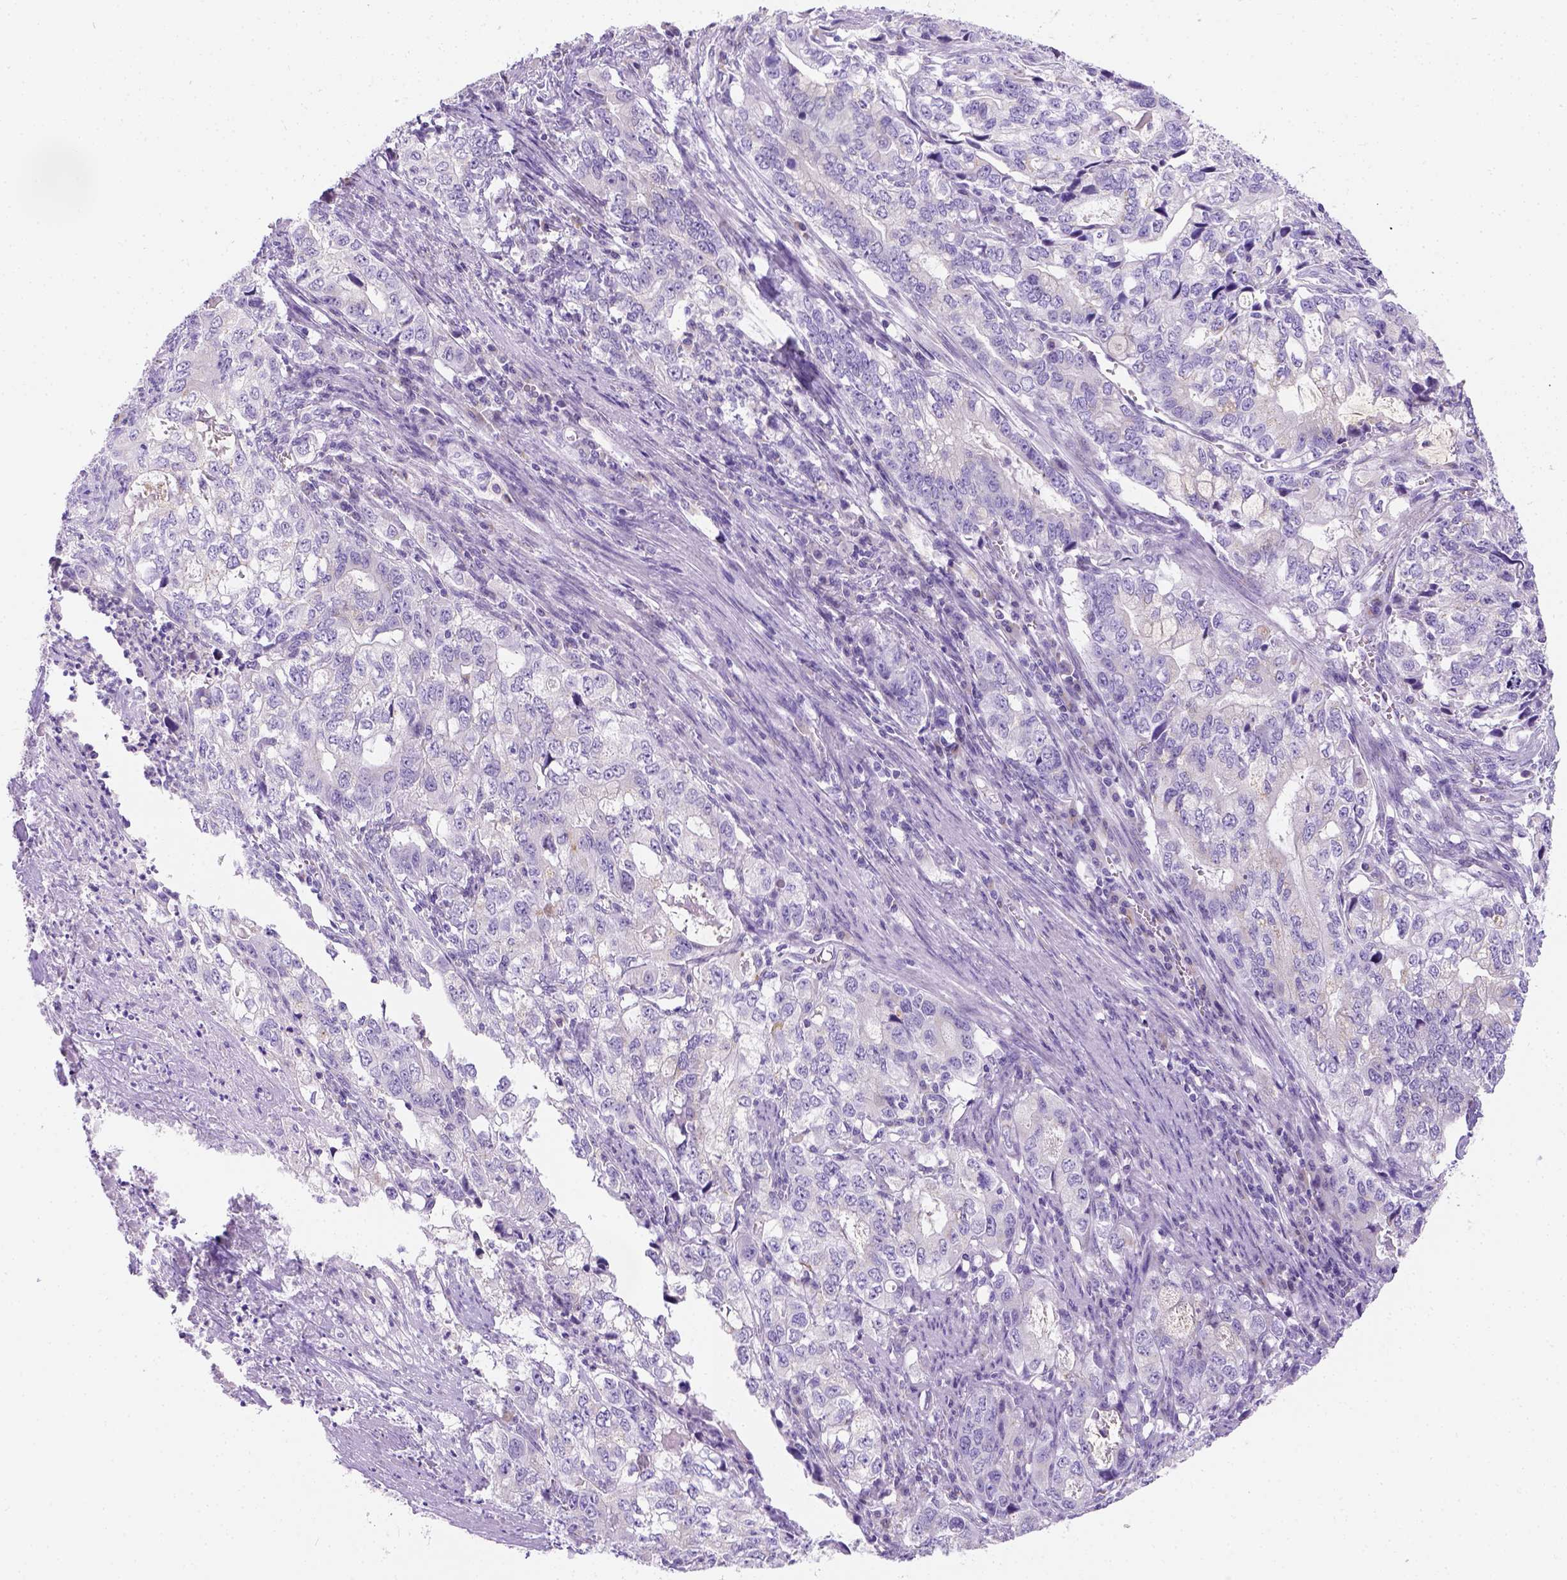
{"staining": {"intensity": "negative", "quantity": "none", "location": "none"}, "tissue": "stomach cancer", "cell_type": "Tumor cells", "image_type": "cancer", "snomed": [{"axis": "morphology", "description": "Adenocarcinoma, NOS"}, {"axis": "topography", "description": "Stomach, lower"}], "caption": "This is an immunohistochemistry photomicrograph of human stomach cancer (adenocarcinoma). There is no staining in tumor cells.", "gene": "PHF7", "patient": {"sex": "female", "age": 72}}